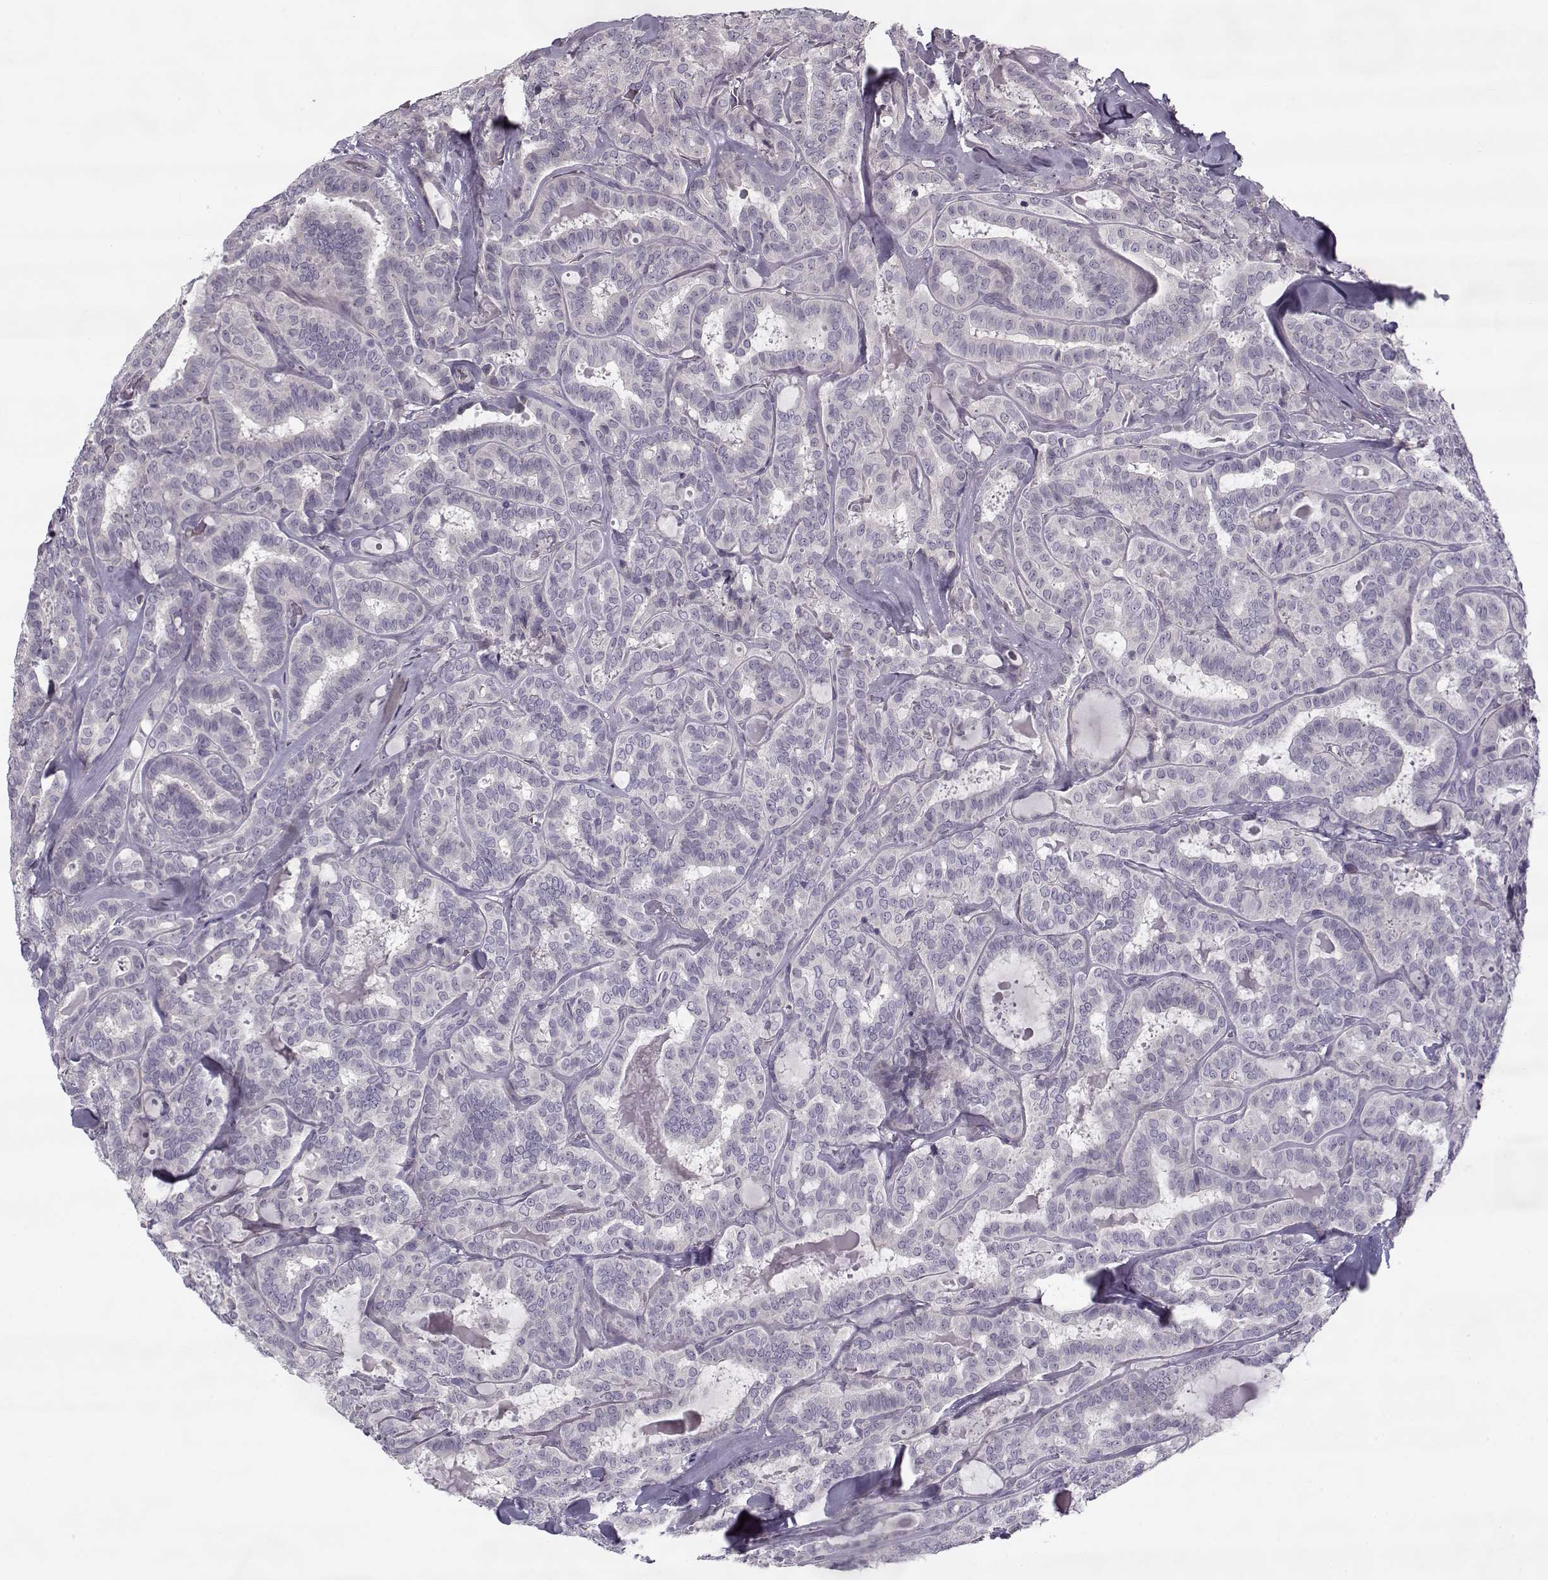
{"staining": {"intensity": "negative", "quantity": "none", "location": "none"}, "tissue": "thyroid cancer", "cell_type": "Tumor cells", "image_type": "cancer", "snomed": [{"axis": "morphology", "description": "Papillary adenocarcinoma, NOS"}, {"axis": "topography", "description": "Thyroid gland"}], "caption": "Protein analysis of thyroid cancer shows no significant expression in tumor cells.", "gene": "PNMT", "patient": {"sex": "female", "age": 39}}